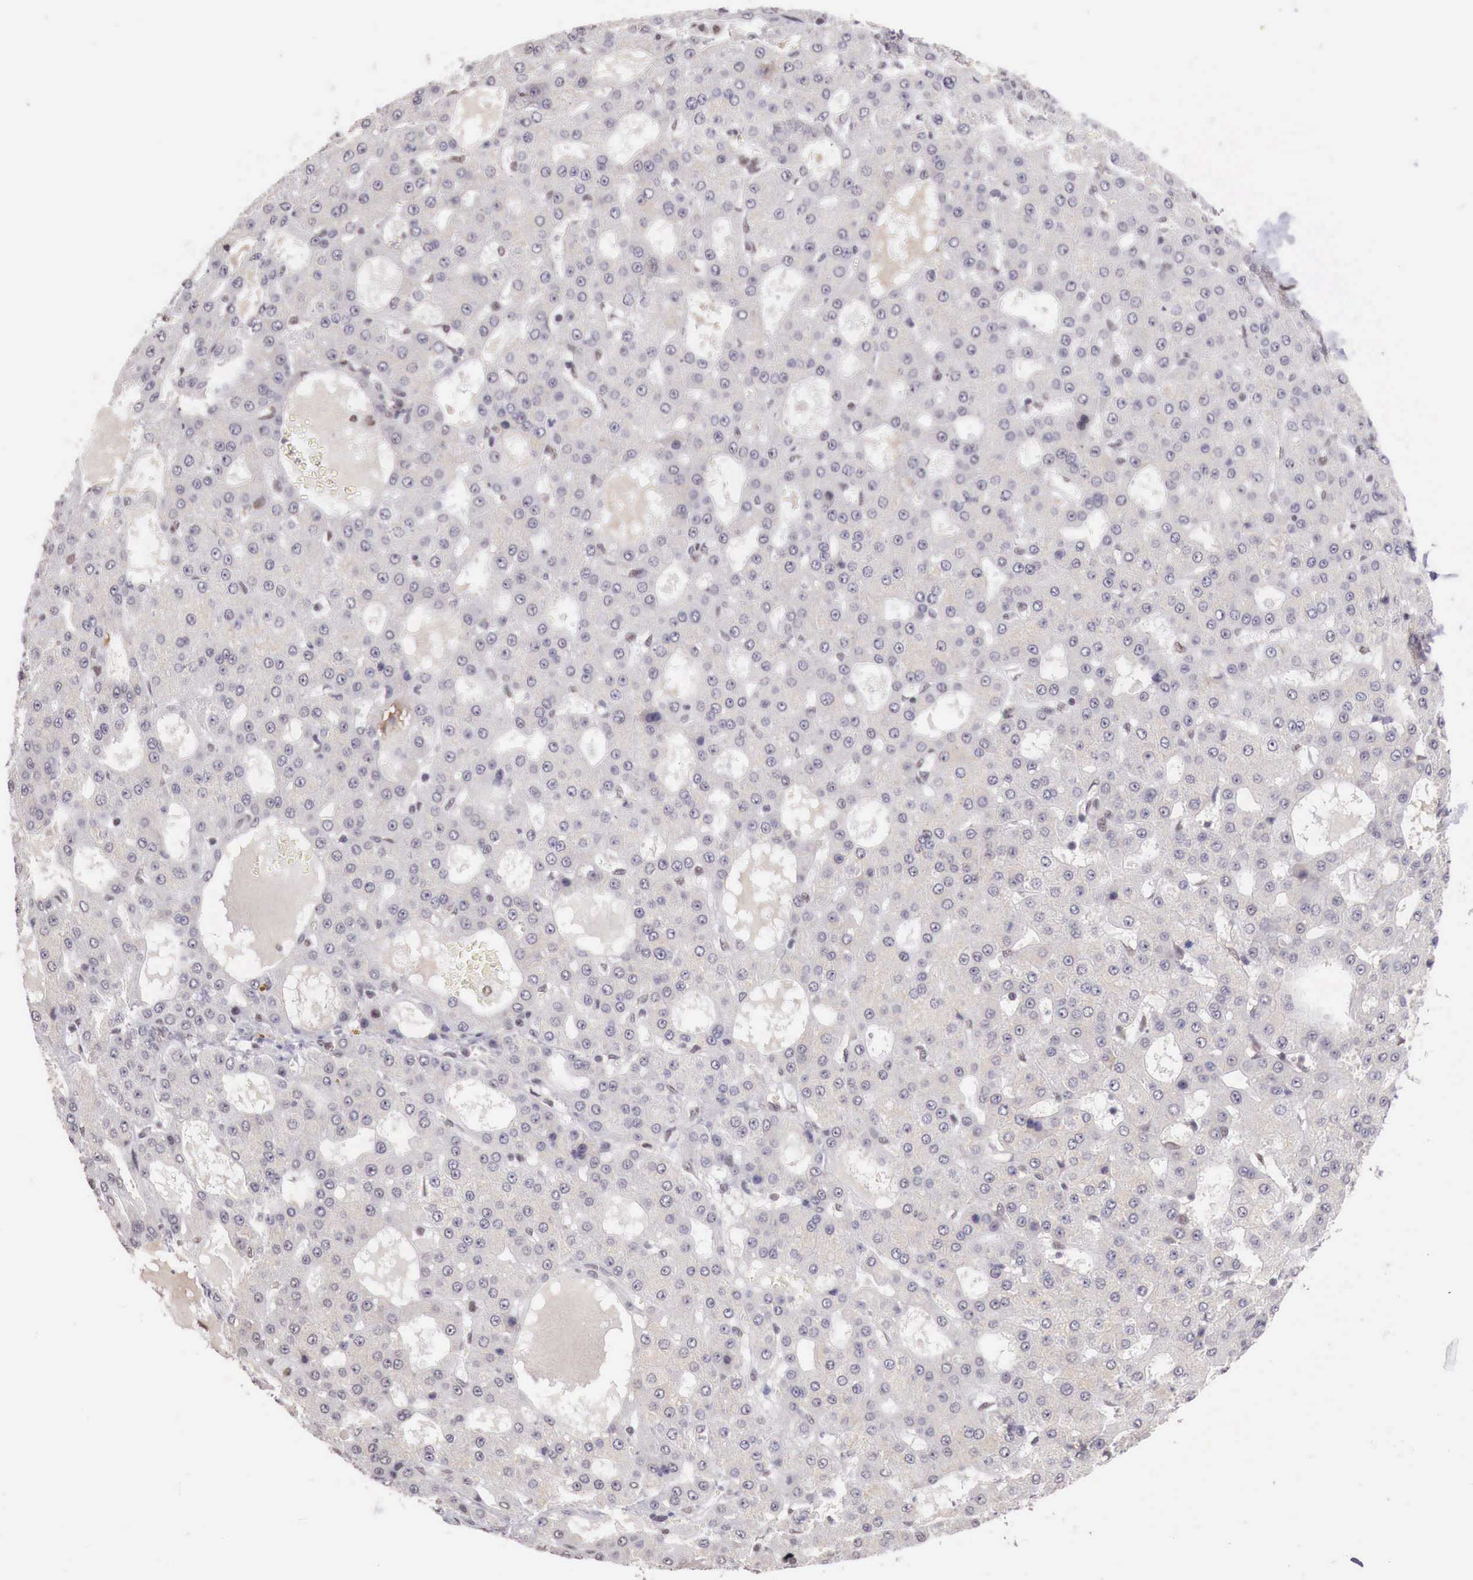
{"staining": {"intensity": "negative", "quantity": "none", "location": "none"}, "tissue": "liver cancer", "cell_type": "Tumor cells", "image_type": "cancer", "snomed": [{"axis": "morphology", "description": "Carcinoma, Hepatocellular, NOS"}, {"axis": "topography", "description": "Liver"}], "caption": "The photomicrograph shows no staining of tumor cells in liver hepatocellular carcinoma. Brightfield microscopy of immunohistochemistry (IHC) stained with DAB (brown) and hematoxylin (blue), captured at high magnification.", "gene": "FOXP2", "patient": {"sex": "male", "age": 47}}